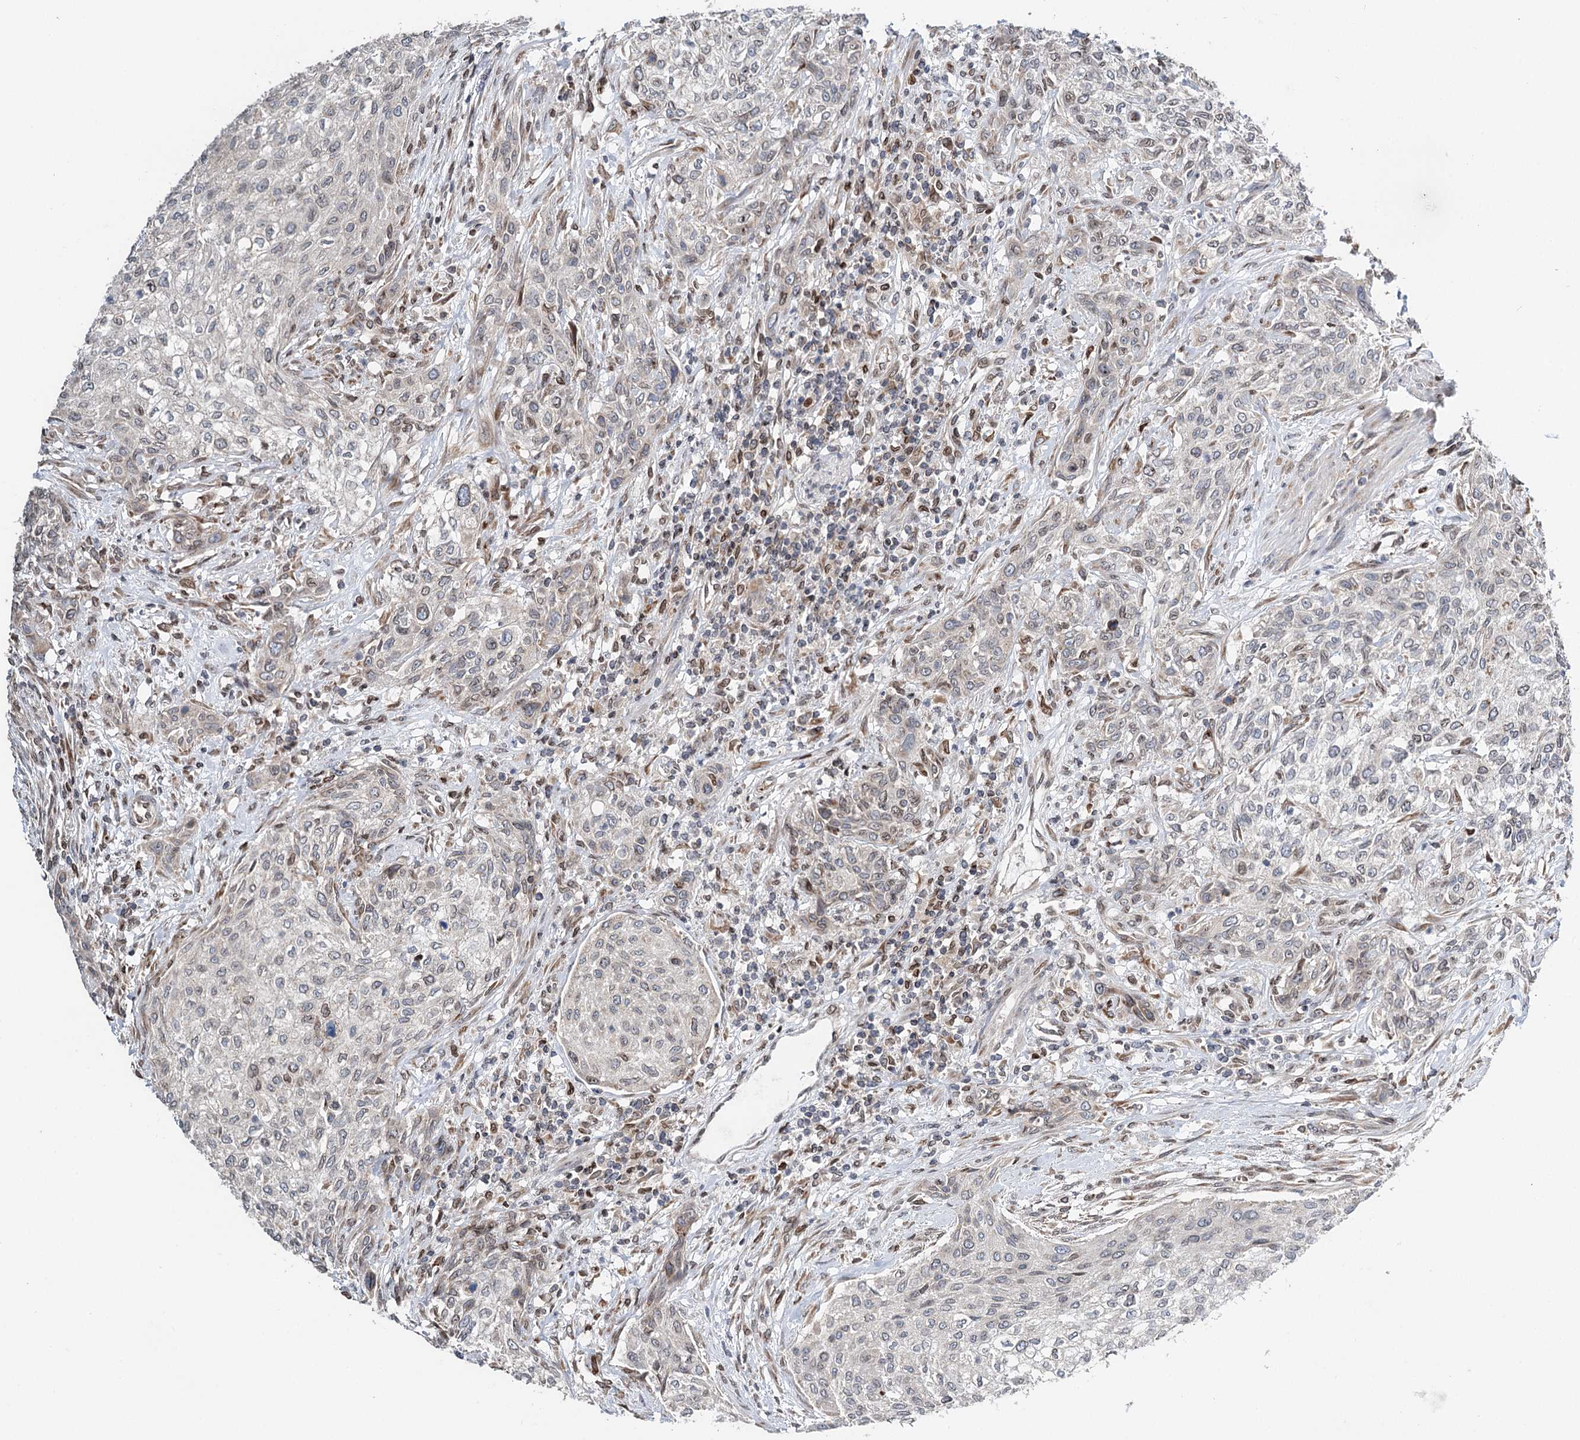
{"staining": {"intensity": "negative", "quantity": "none", "location": "none"}, "tissue": "urothelial cancer", "cell_type": "Tumor cells", "image_type": "cancer", "snomed": [{"axis": "morphology", "description": "Normal tissue, NOS"}, {"axis": "morphology", "description": "Urothelial carcinoma, NOS"}, {"axis": "topography", "description": "Urinary bladder"}, {"axis": "topography", "description": "Peripheral nerve tissue"}], "caption": "A high-resolution histopathology image shows IHC staining of urothelial cancer, which displays no significant positivity in tumor cells.", "gene": "CFAP46", "patient": {"sex": "male", "age": 35}}